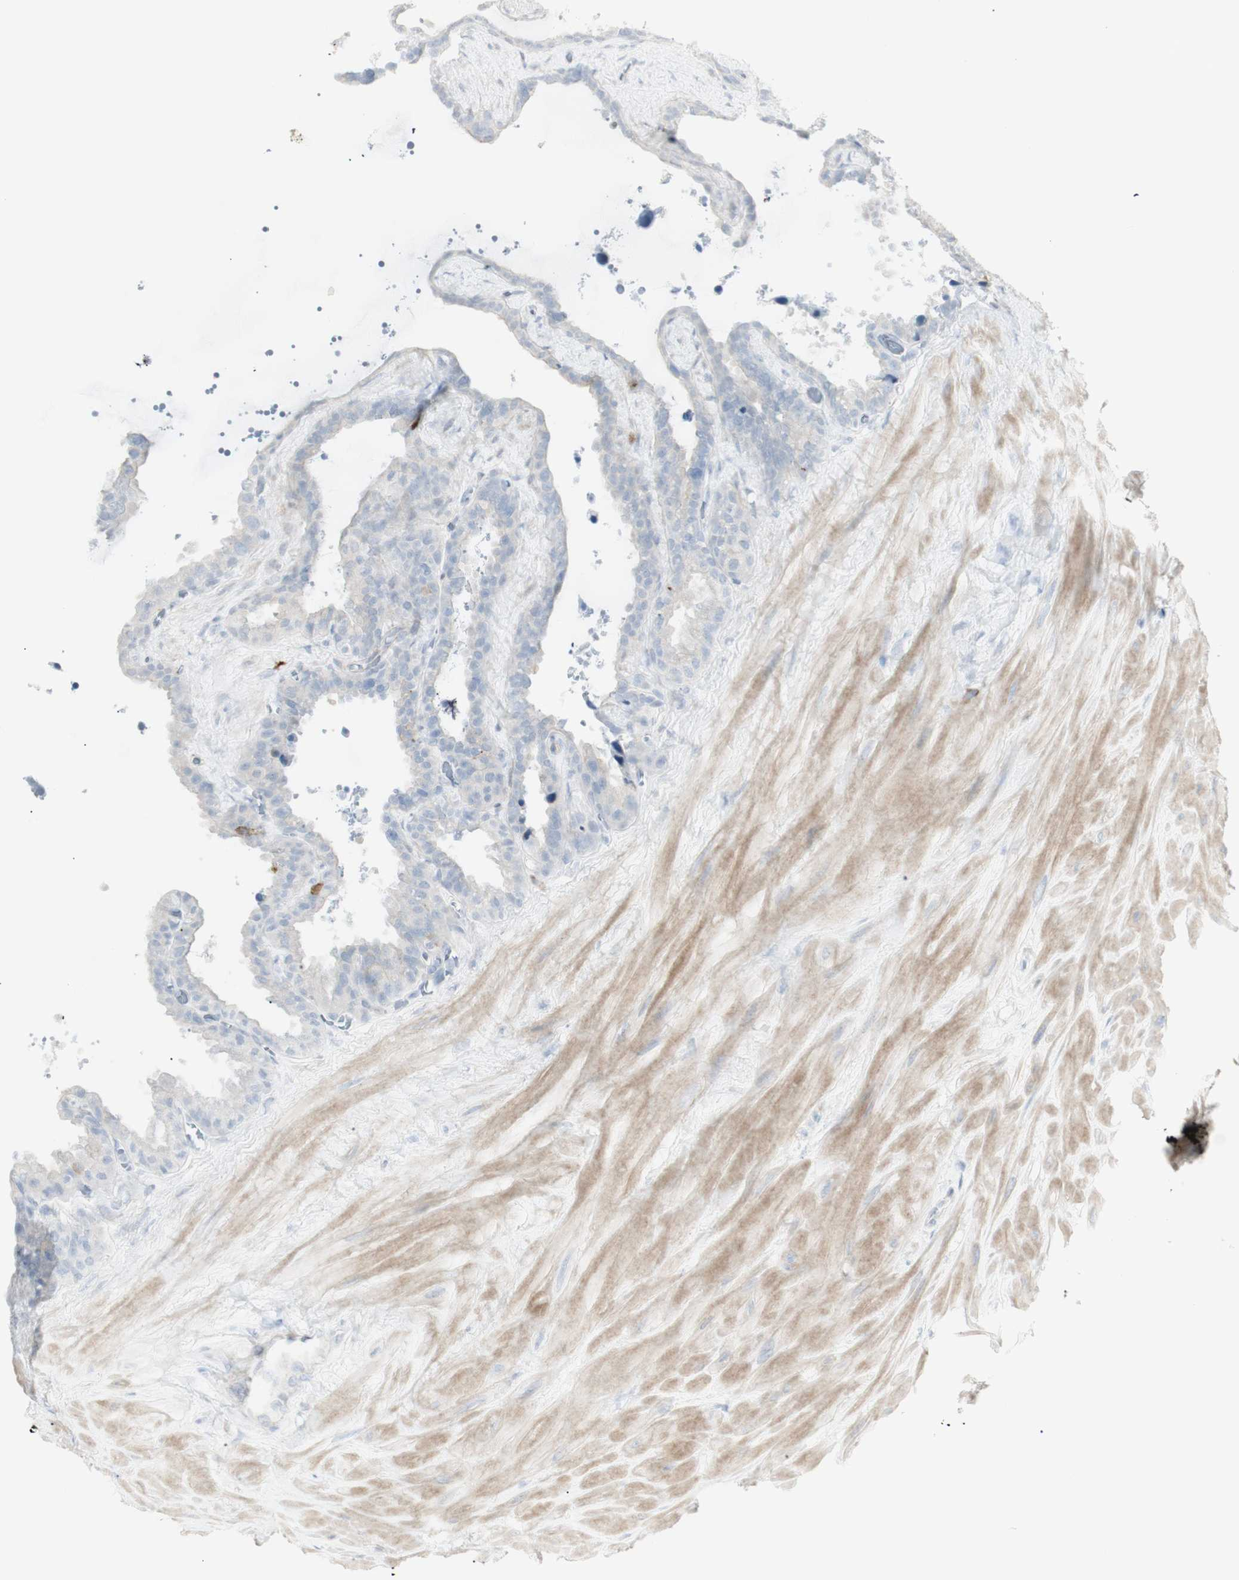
{"staining": {"intensity": "negative", "quantity": "none", "location": "none"}, "tissue": "seminal vesicle", "cell_type": "Glandular cells", "image_type": "normal", "snomed": [{"axis": "morphology", "description": "Normal tissue, NOS"}, {"axis": "topography", "description": "Seminal veicle"}], "caption": "The micrograph demonstrates no staining of glandular cells in unremarkable seminal vesicle.", "gene": "NDST4", "patient": {"sex": "male", "age": 46}}